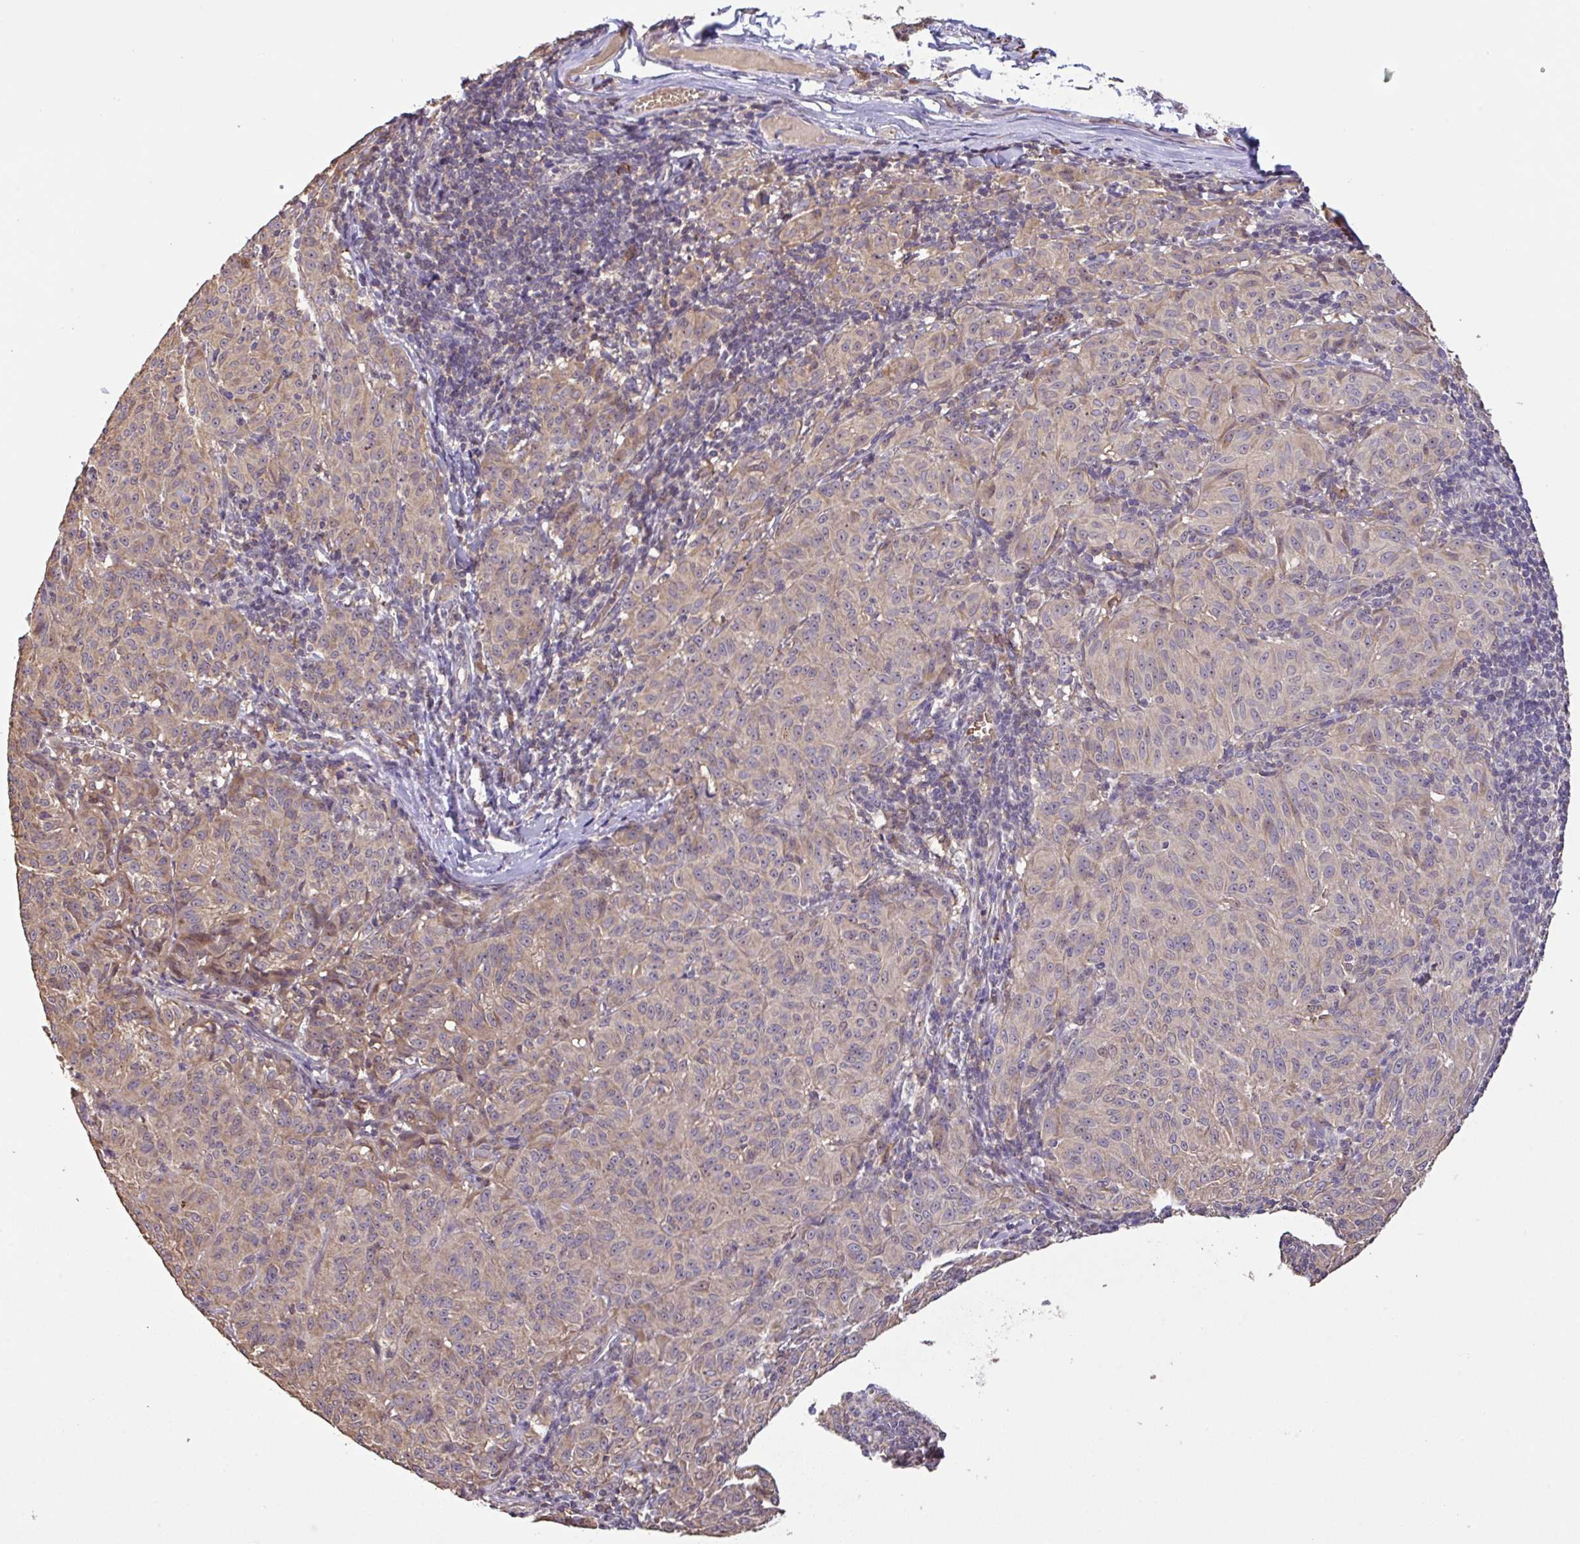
{"staining": {"intensity": "weak", "quantity": "25%-75%", "location": "cytoplasmic/membranous"}, "tissue": "melanoma", "cell_type": "Tumor cells", "image_type": "cancer", "snomed": [{"axis": "morphology", "description": "Malignant melanoma, NOS"}, {"axis": "topography", "description": "Skin"}], "caption": "This photomicrograph shows immunohistochemistry staining of human melanoma, with low weak cytoplasmic/membranous expression in about 25%-75% of tumor cells.", "gene": "C1QTNF9B", "patient": {"sex": "female", "age": 72}}